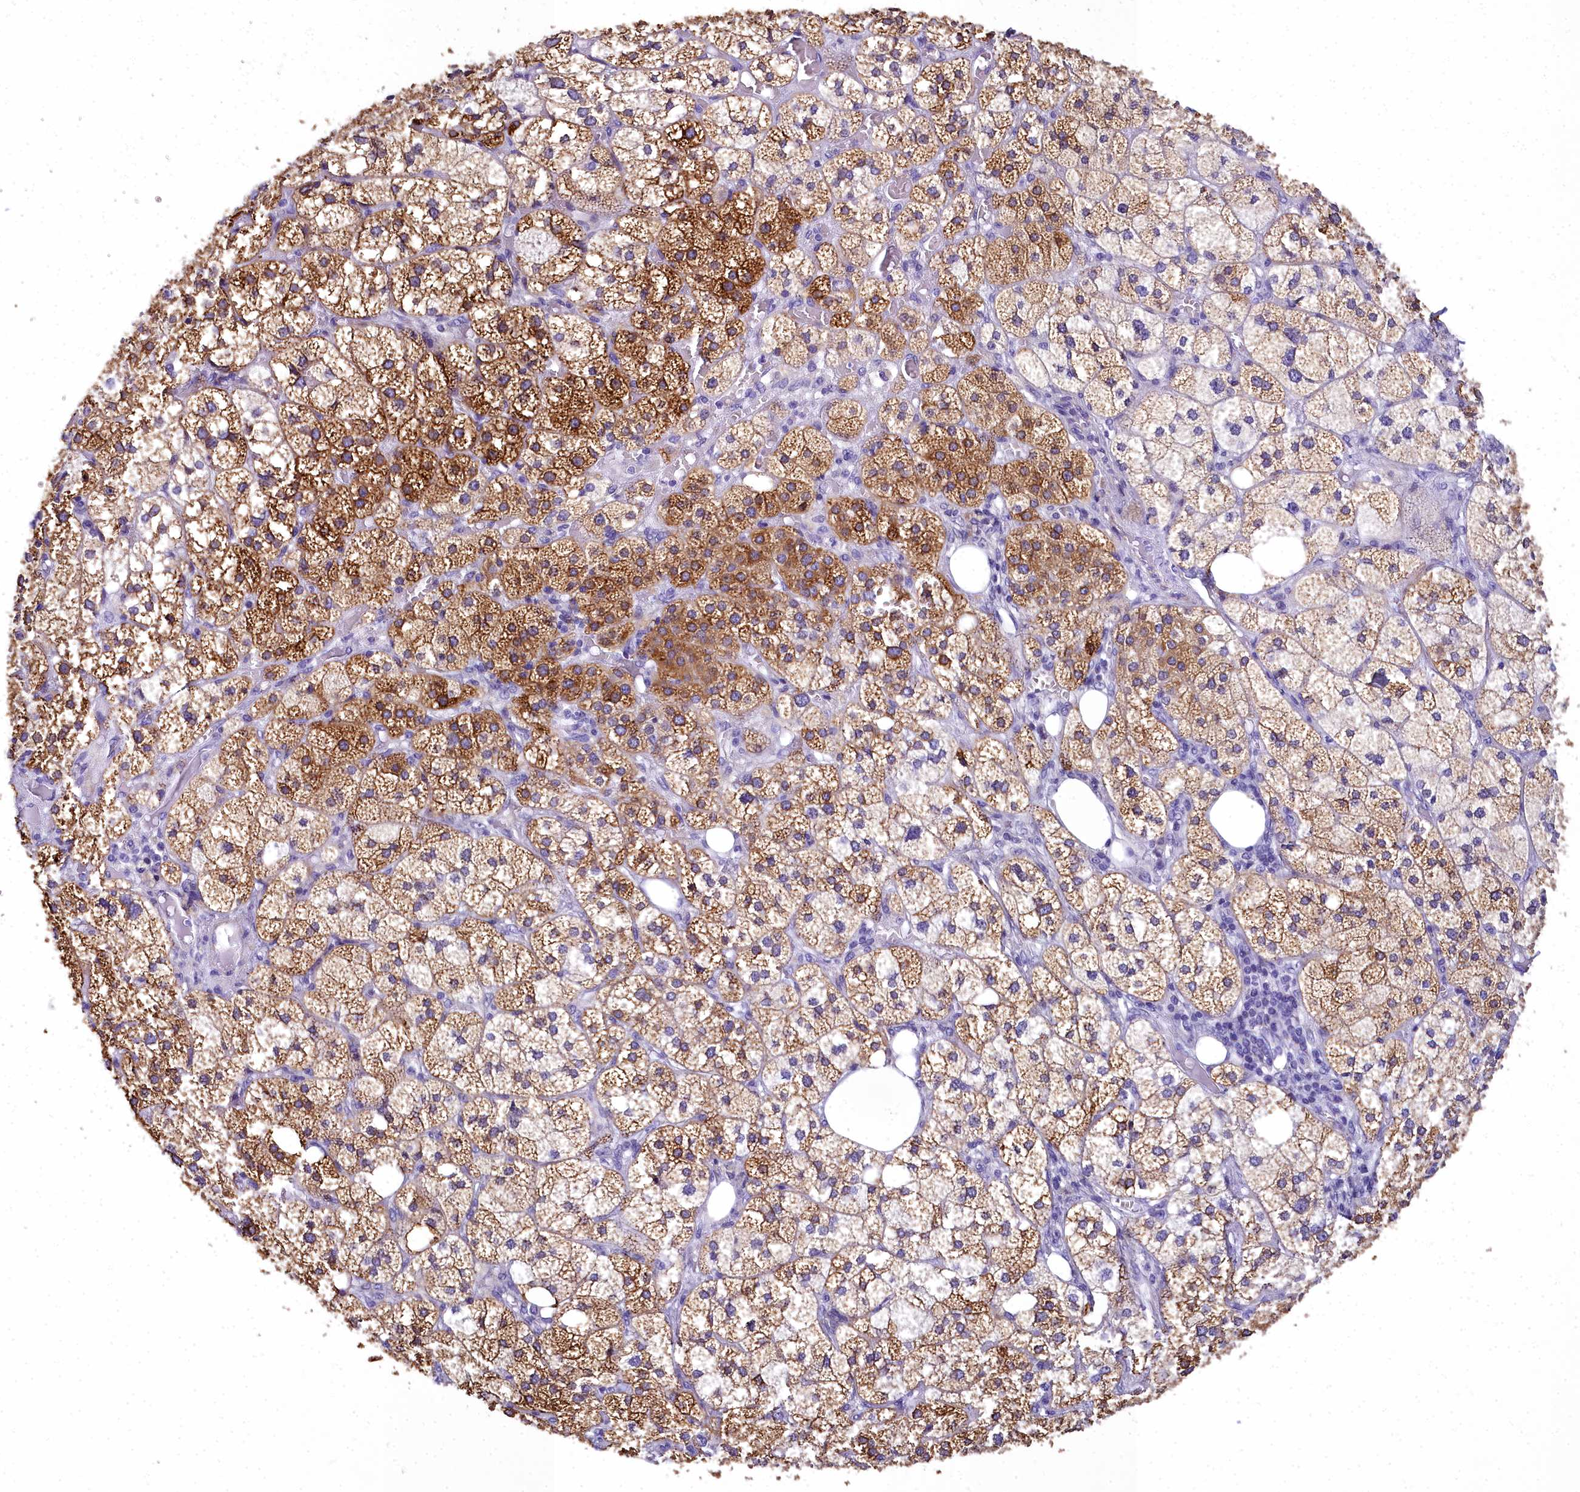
{"staining": {"intensity": "strong", "quantity": "25%-75%", "location": "cytoplasmic/membranous"}, "tissue": "adrenal gland", "cell_type": "Glandular cells", "image_type": "normal", "snomed": [{"axis": "morphology", "description": "Normal tissue, NOS"}, {"axis": "topography", "description": "Adrenal gland"}], "caption": "A micrograph of adrenal gland stained for a protein shows strong cytoplasmic/membranous brown staining in glandular cells. (IHC, brightfield microscopy, high magnification).", "gene": "TIMM22", "patient": {"sex": "female", "age": 61}}